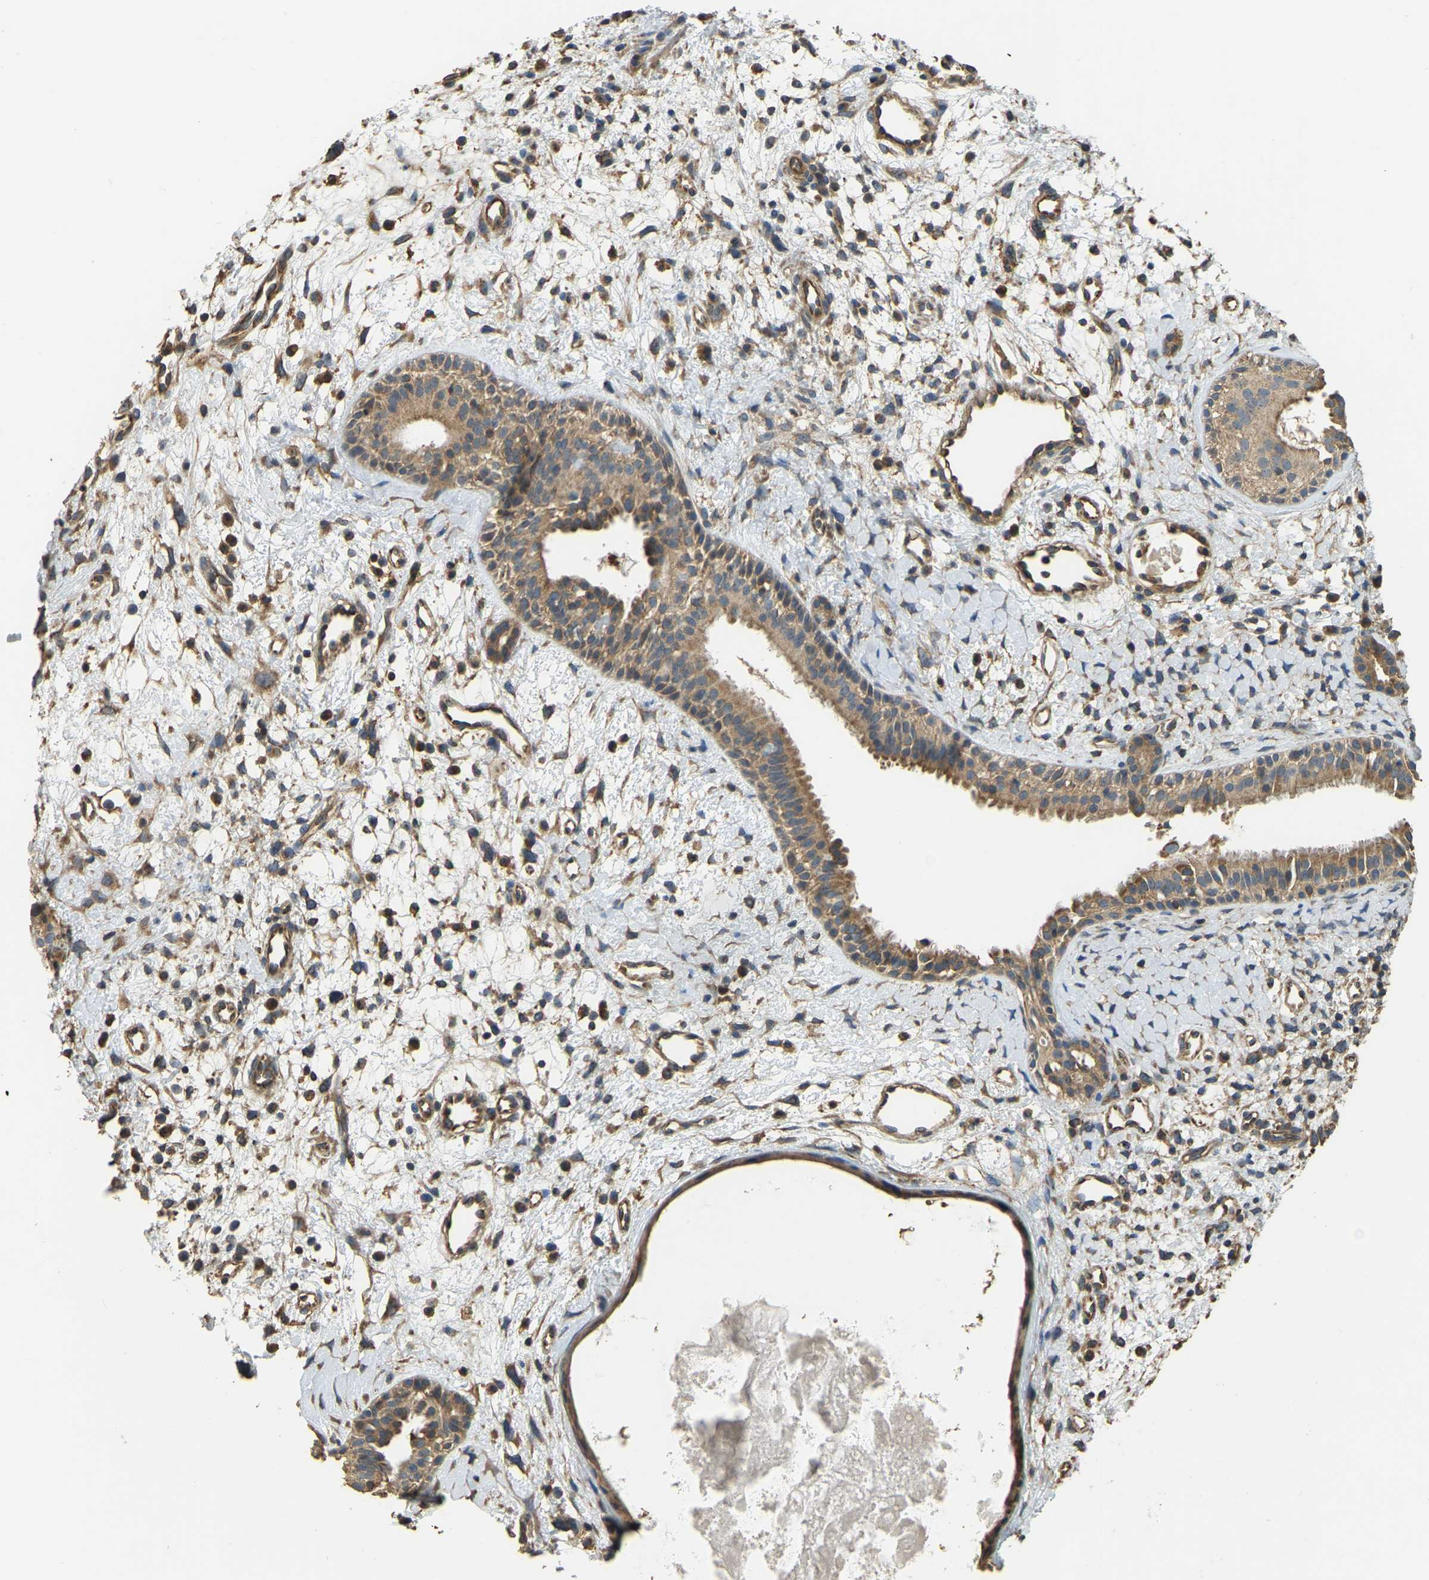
{"staining": {"intensity": "moderate", "quantity": ">75%", "location": "cytoplasmic/membranous"}, "tissue": "nasopharynx", "cell_type": "Respiratory epithelial cells", "image_type": "normal", "snomed": [{"axis": "morphology", "description": "Normal tissue, NOS"}, {"axis": "topography", "description": "Nasopharynx"}], "caption": "Immunohistochemical staining of normal human nasopharynx reveals >75% levels of moderate cytoplasmic/membranous protein positivity in about >75% of respiratory epithelial cells. (DAB (3,3'-diaminobenzidine) IHC with brightfield microscopy, high magnification).", "gene": "GNG2", "patient": {"sex": "male", "age": 22}}